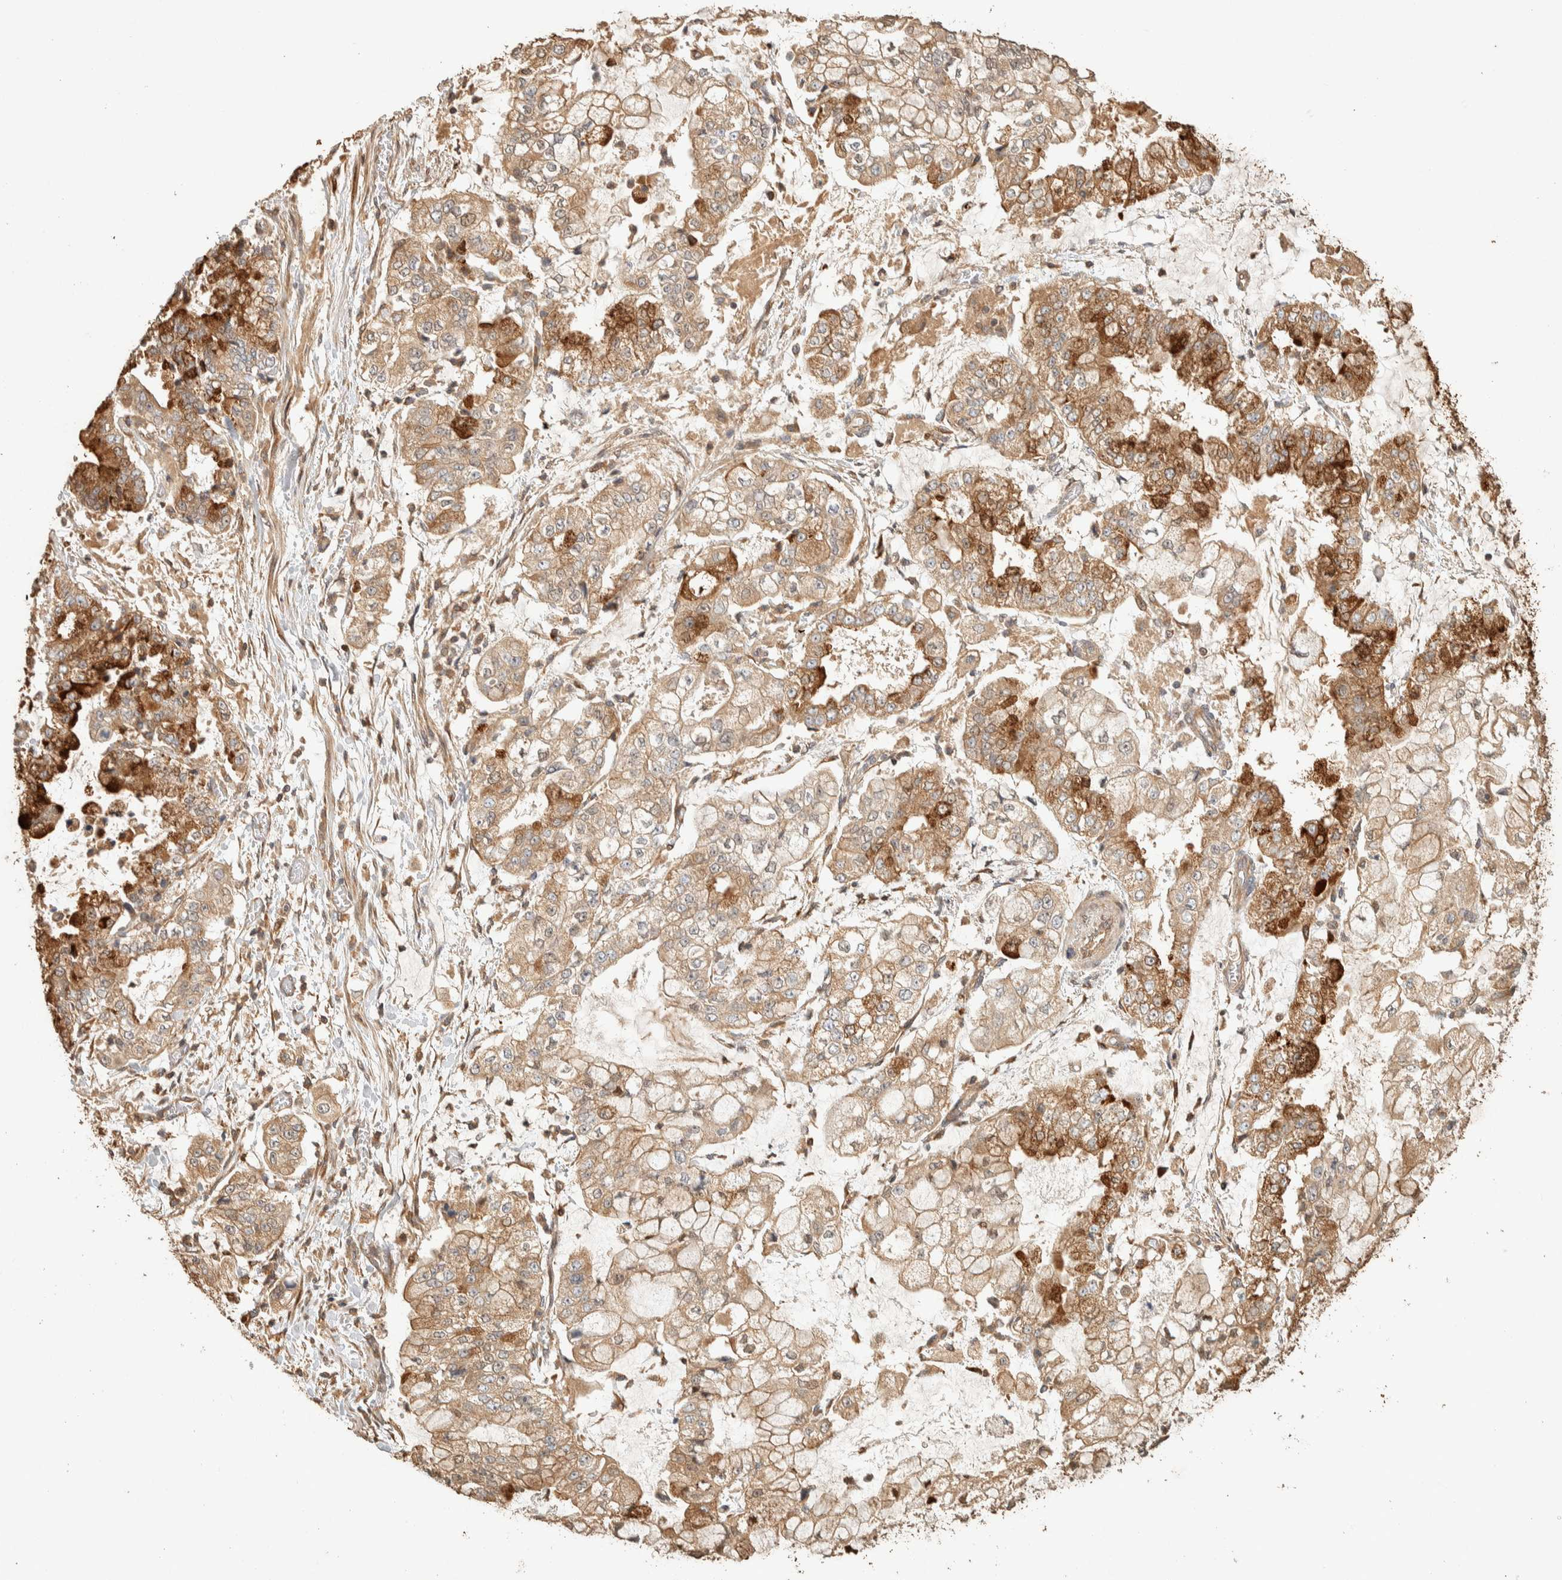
{"staining": {"intensity": "strong", "quantity": "25%-75%", "location": "cytoplasmic/membranous"}, "tissue": "stomach cancer", "cell_type": "Tumor cells", "image_type": "cancer", "snomed": [{"axis": "morphology", "description": "Adenocarcinoma, NOS"}, {"axis": "topography", "description": "Stomach"}], "caption": "Immunohistochemistry of human stomach cancer reveals high levels of strong cytoplasmic/membranous expression in approximately 25%-75% of tumor cells.", "gene": "EXOC7", "patient": {"sex": "male", "age": 76}}